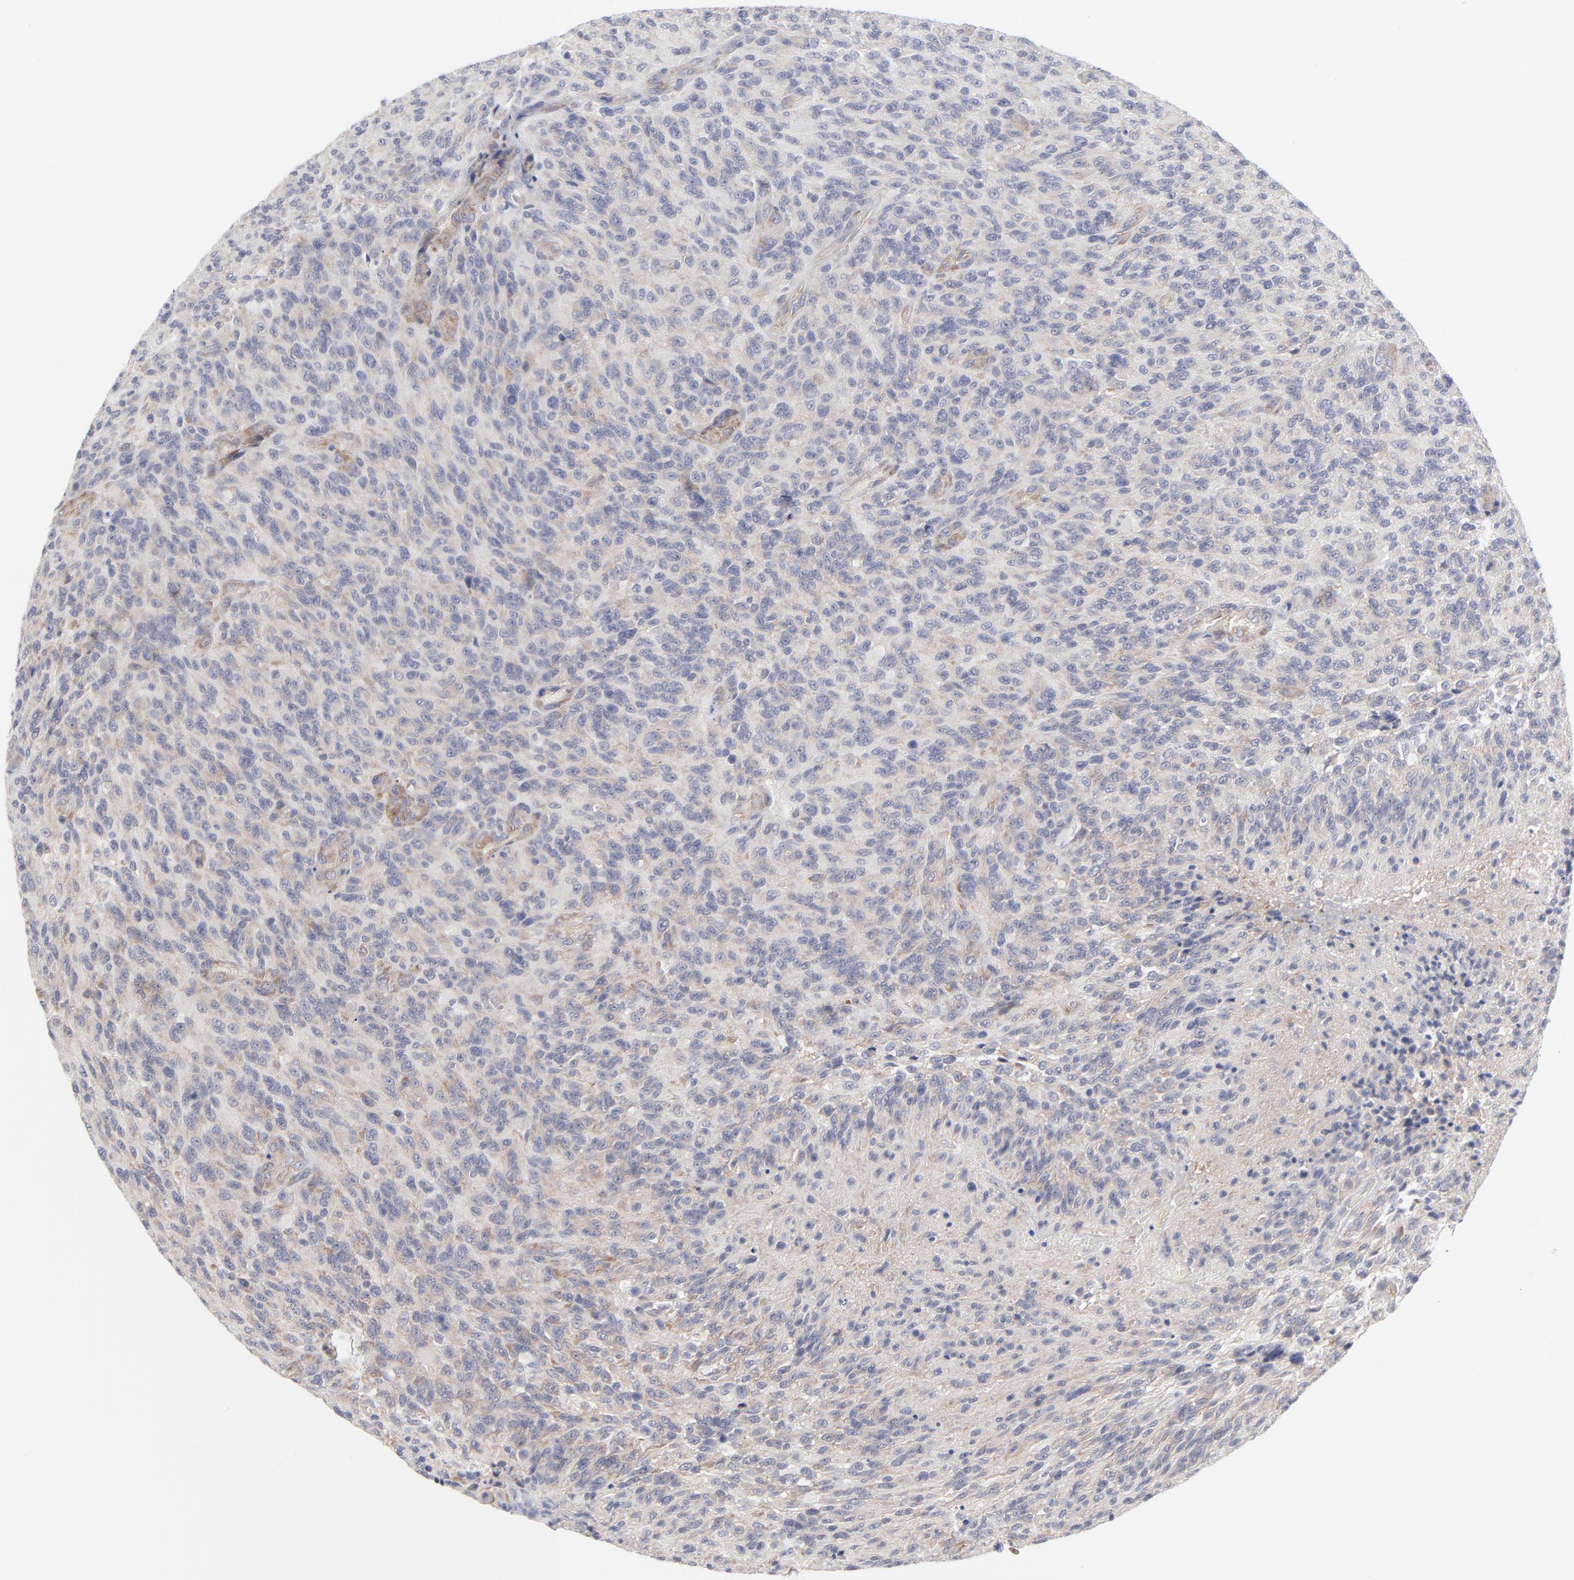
{"staining": {"intensity": "negative", "quantity": "none", "location": "none"}, "tissue": "glioma", "cell_type": "Tumor cells", "image_type": "cancer", "snomed": [{"axis": "morphology", "description": "Normal tissue, NOS"}, {"axis": "morphology", "description": "Glioma, malignant, High grade"}, {"axis": "topography", "description": "Cerebral cortex"}], "caption": "Tumor cells show no significant expression in glioma.", "gene": "RPS24", "patient": {"sex": "male", "age": 56}}